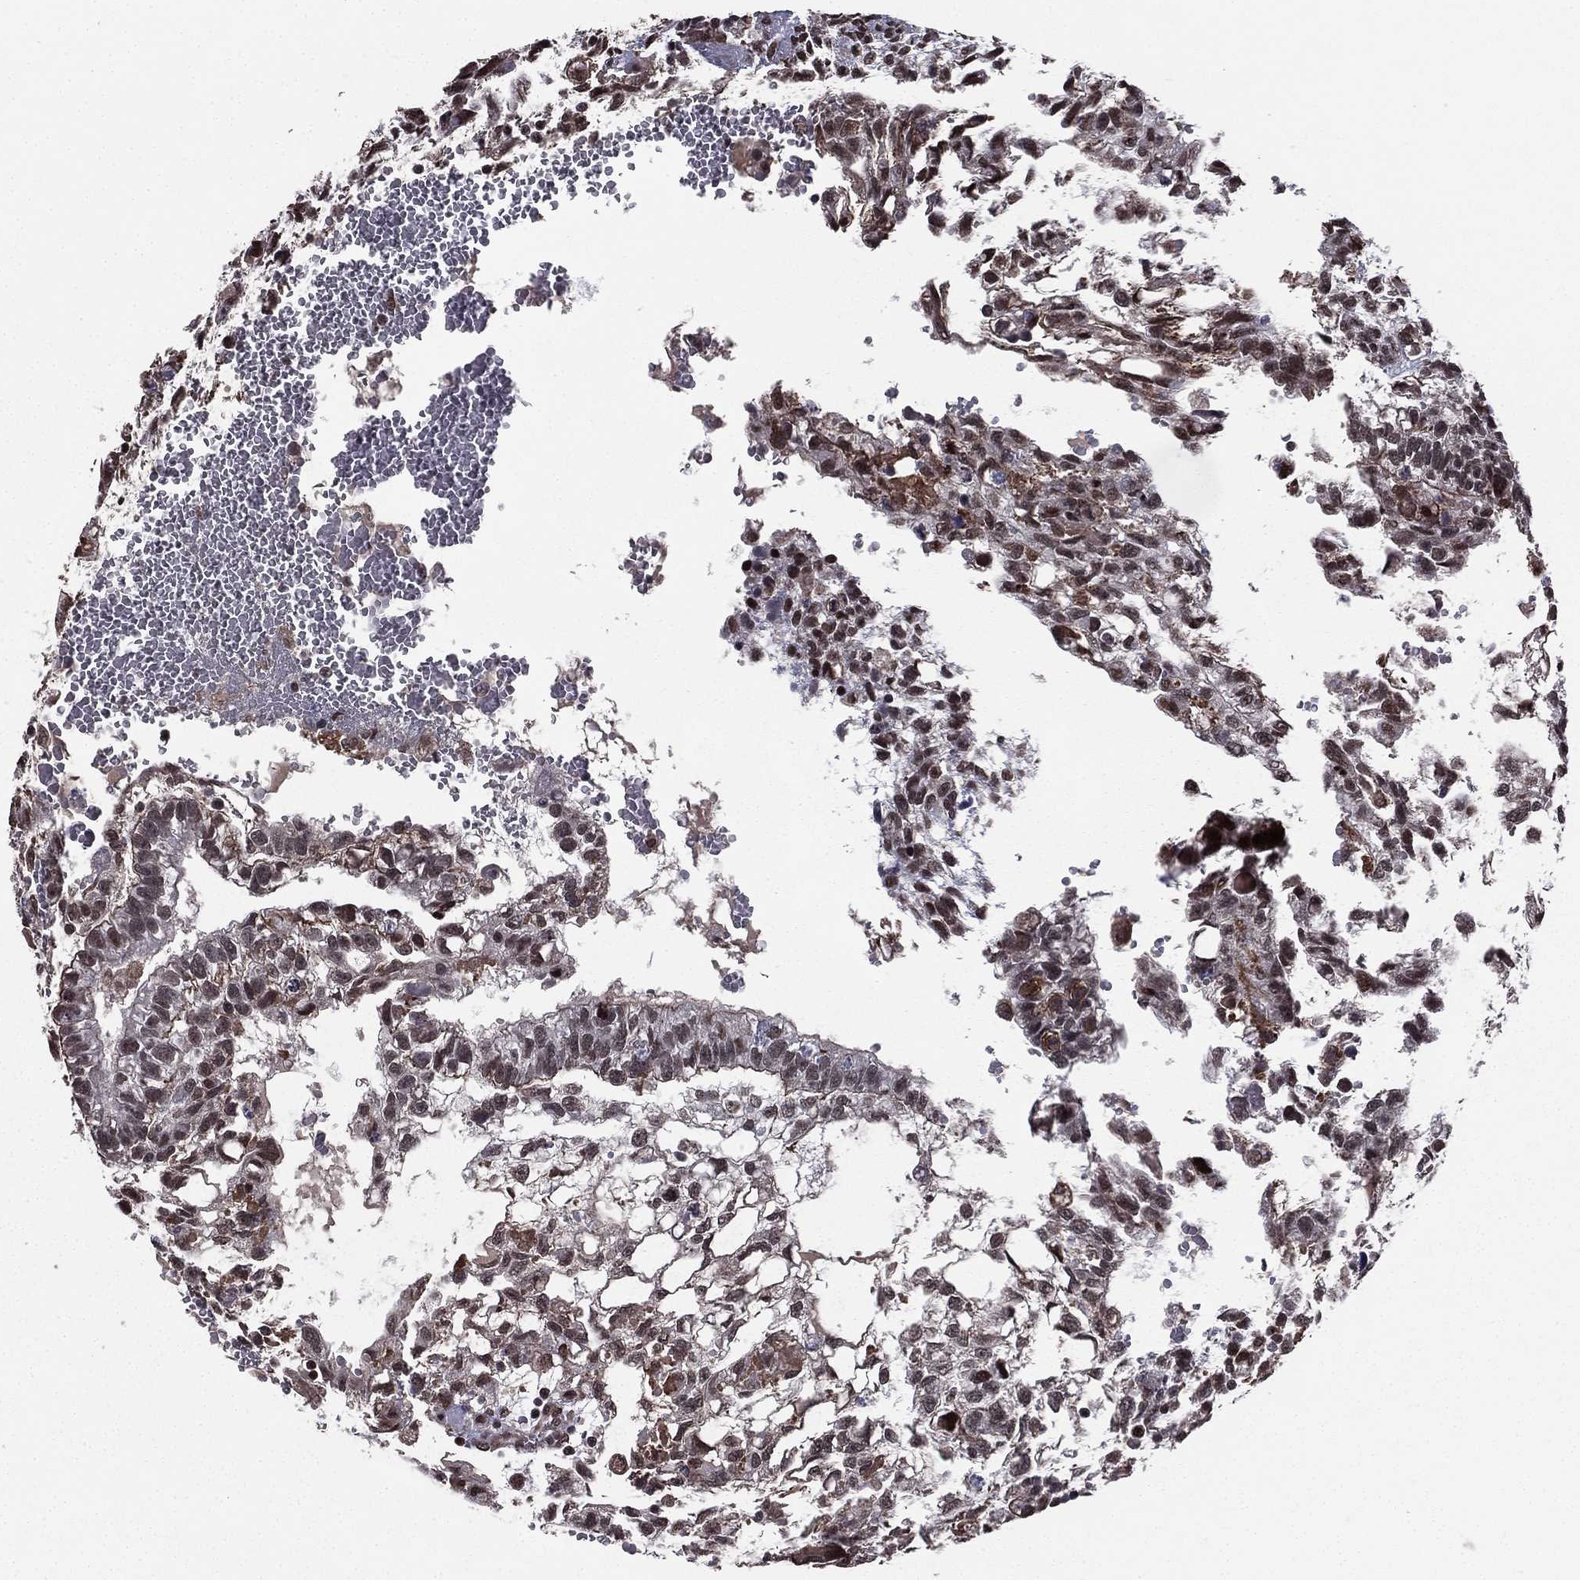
{"staining": {"intensity": "moderate", "quantity": "25%-75%", "location": "cytoplasmic/membranous,nuclear"}, "tissue": "testis cancer", "cell_type": "Tumor cells", "image_type": "cancer", "snomed": [{"axis": "morphology", "description": "Carcinoma, Embryonal, NOS"}, {"axis": "topography", "description": "Testis"}], "caption": "An image of human testis cancer (embryonal carcinoma) stained for a protein displays moderate cytoplasmic/membranous and nuclear brown staining in tumor cells. Using DAB (3,3'-diaminobenzidine) (brown) and hematoxylin (blue) stains, captured at high magnification using brightfield microscopy.", "gene": "RARB", "patient": {"sex": "male", "age": 32}}